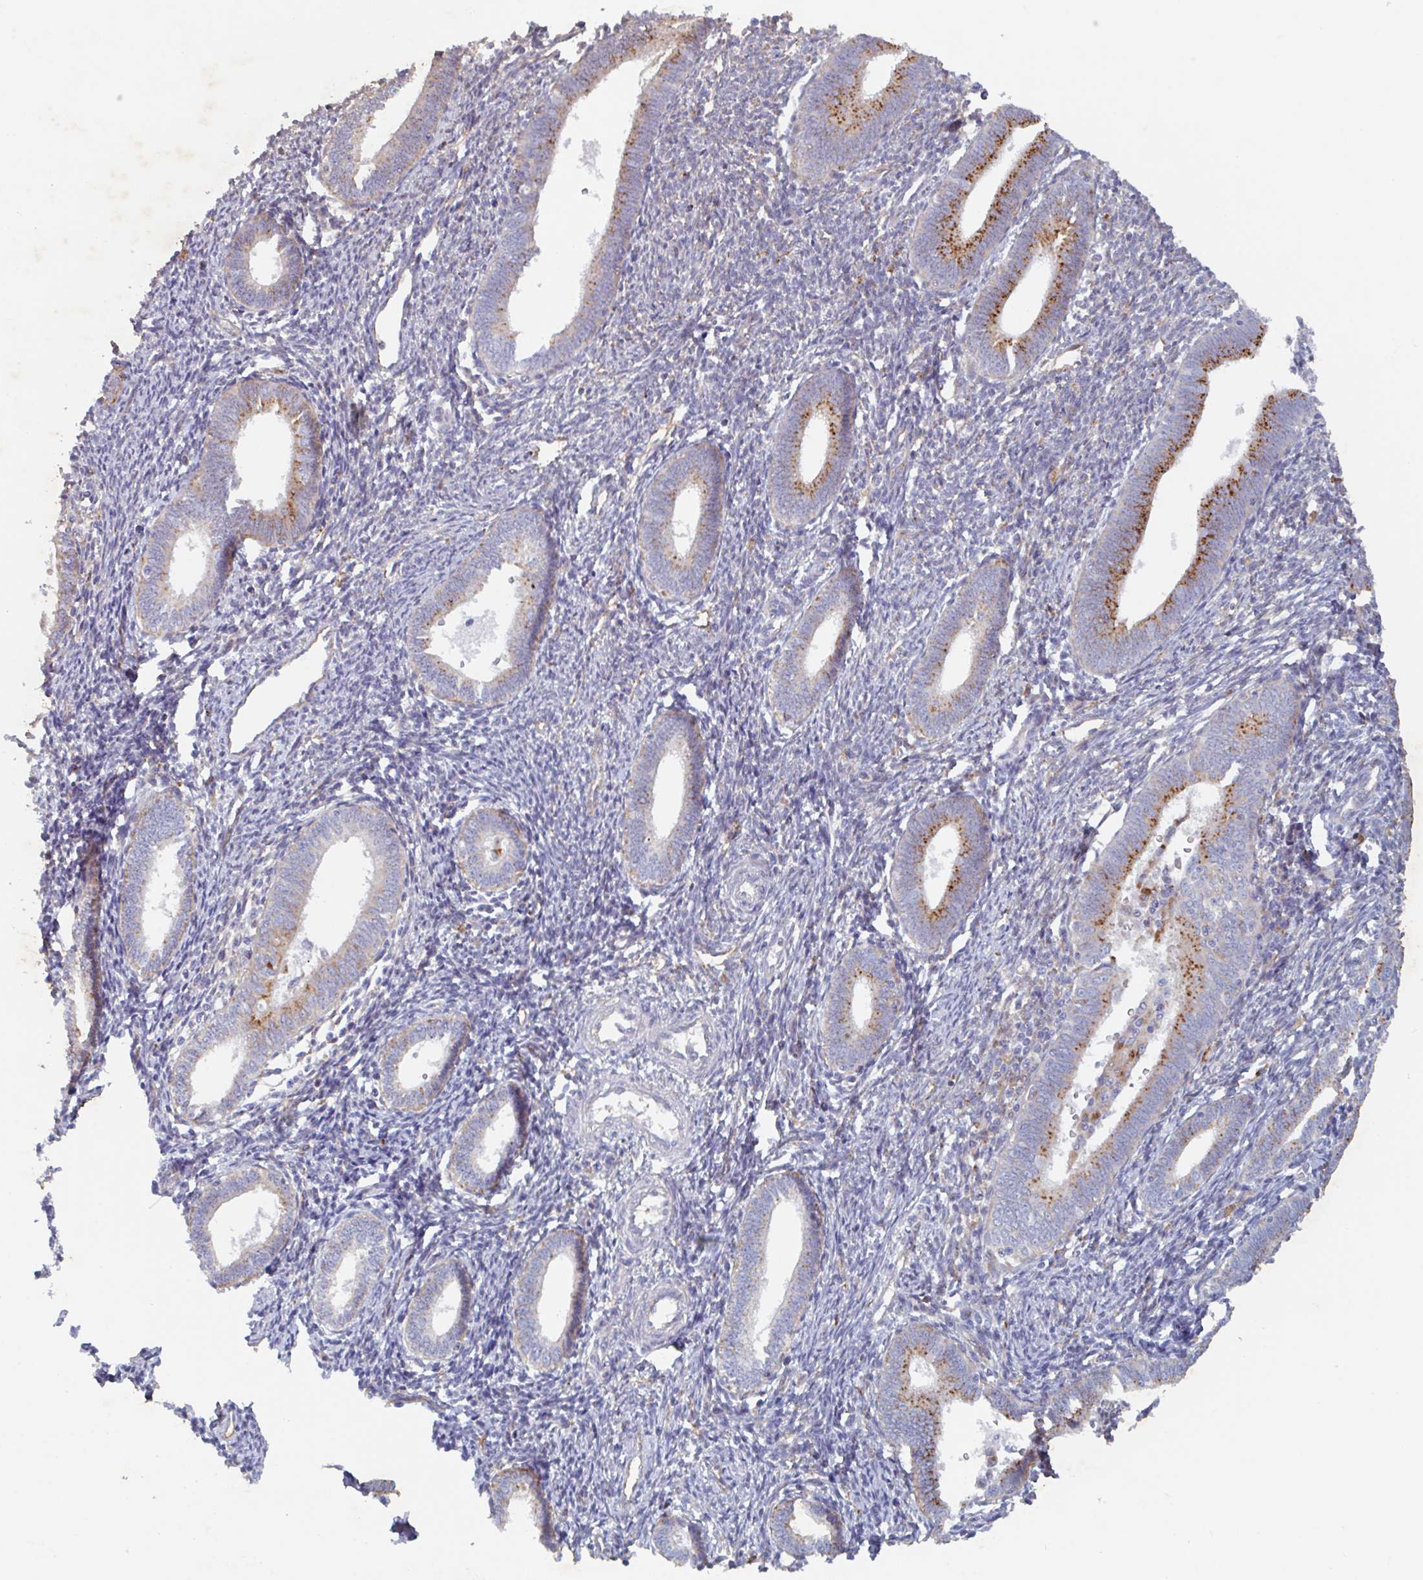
{"staining": {"intensity": "negative", "quantity": "none", "location": "none"}, "tissue": "endometrium", "cell_type": "Cells in endometrial stroma", "image_type": "normal", "snomed": [{"axis": "morphology", "description": "Normal tissue, NOS"}, {"axis": "topography", "description": "Endometrium"}], "caption": "Immunohistochemistry of unremarkable endometrium shows no positivity in cells in endometrial stroma.", "gene": "MANBA", "patient": {"sex": "female", "age": 41}}